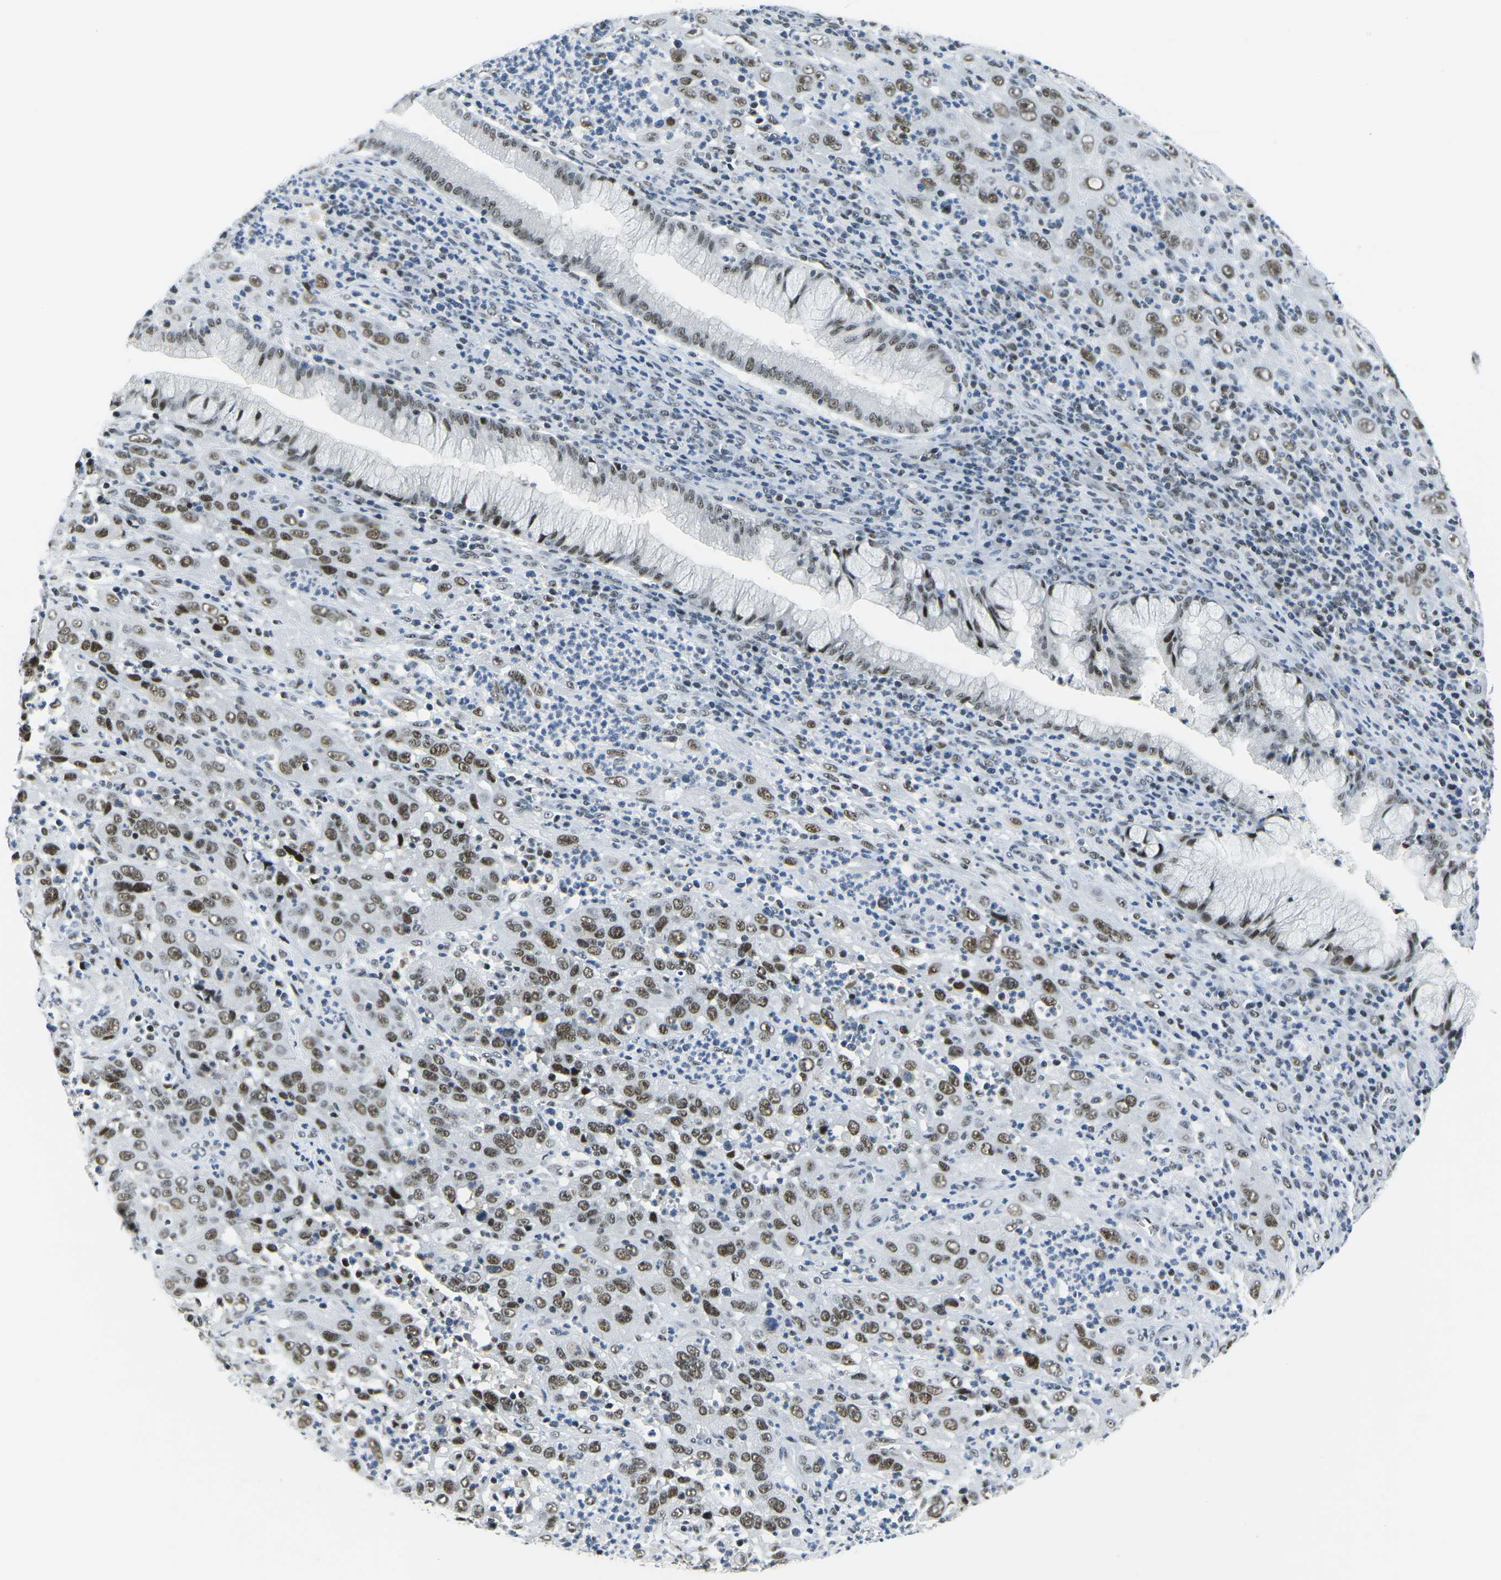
{"staining": {"intensity": "moderate", "quantity": ">75%", "location": "nuclear"}, "tissue": "cervical cancer", "cell_type": "Tumor cells", "image_type": "cancer", "snomed": [{"axis": "morphology", "description": "Squamous cell carcinoma, NOS"}, {"axis": "topography", "description": "Cervix"}], "caption": "High-power microscopy captured an IHC photomicrograph of cervical cancer, revealing moderate nuclear expression in approximately >75% of tumor cells. The staining was performed using DAB to visualize the protein expression in brown, while the nuclei were stained in blue with hematoxylin (Magnification: 20x).", "gene": "PRPF8", "patient": {"sex": "female", "age": 32}}